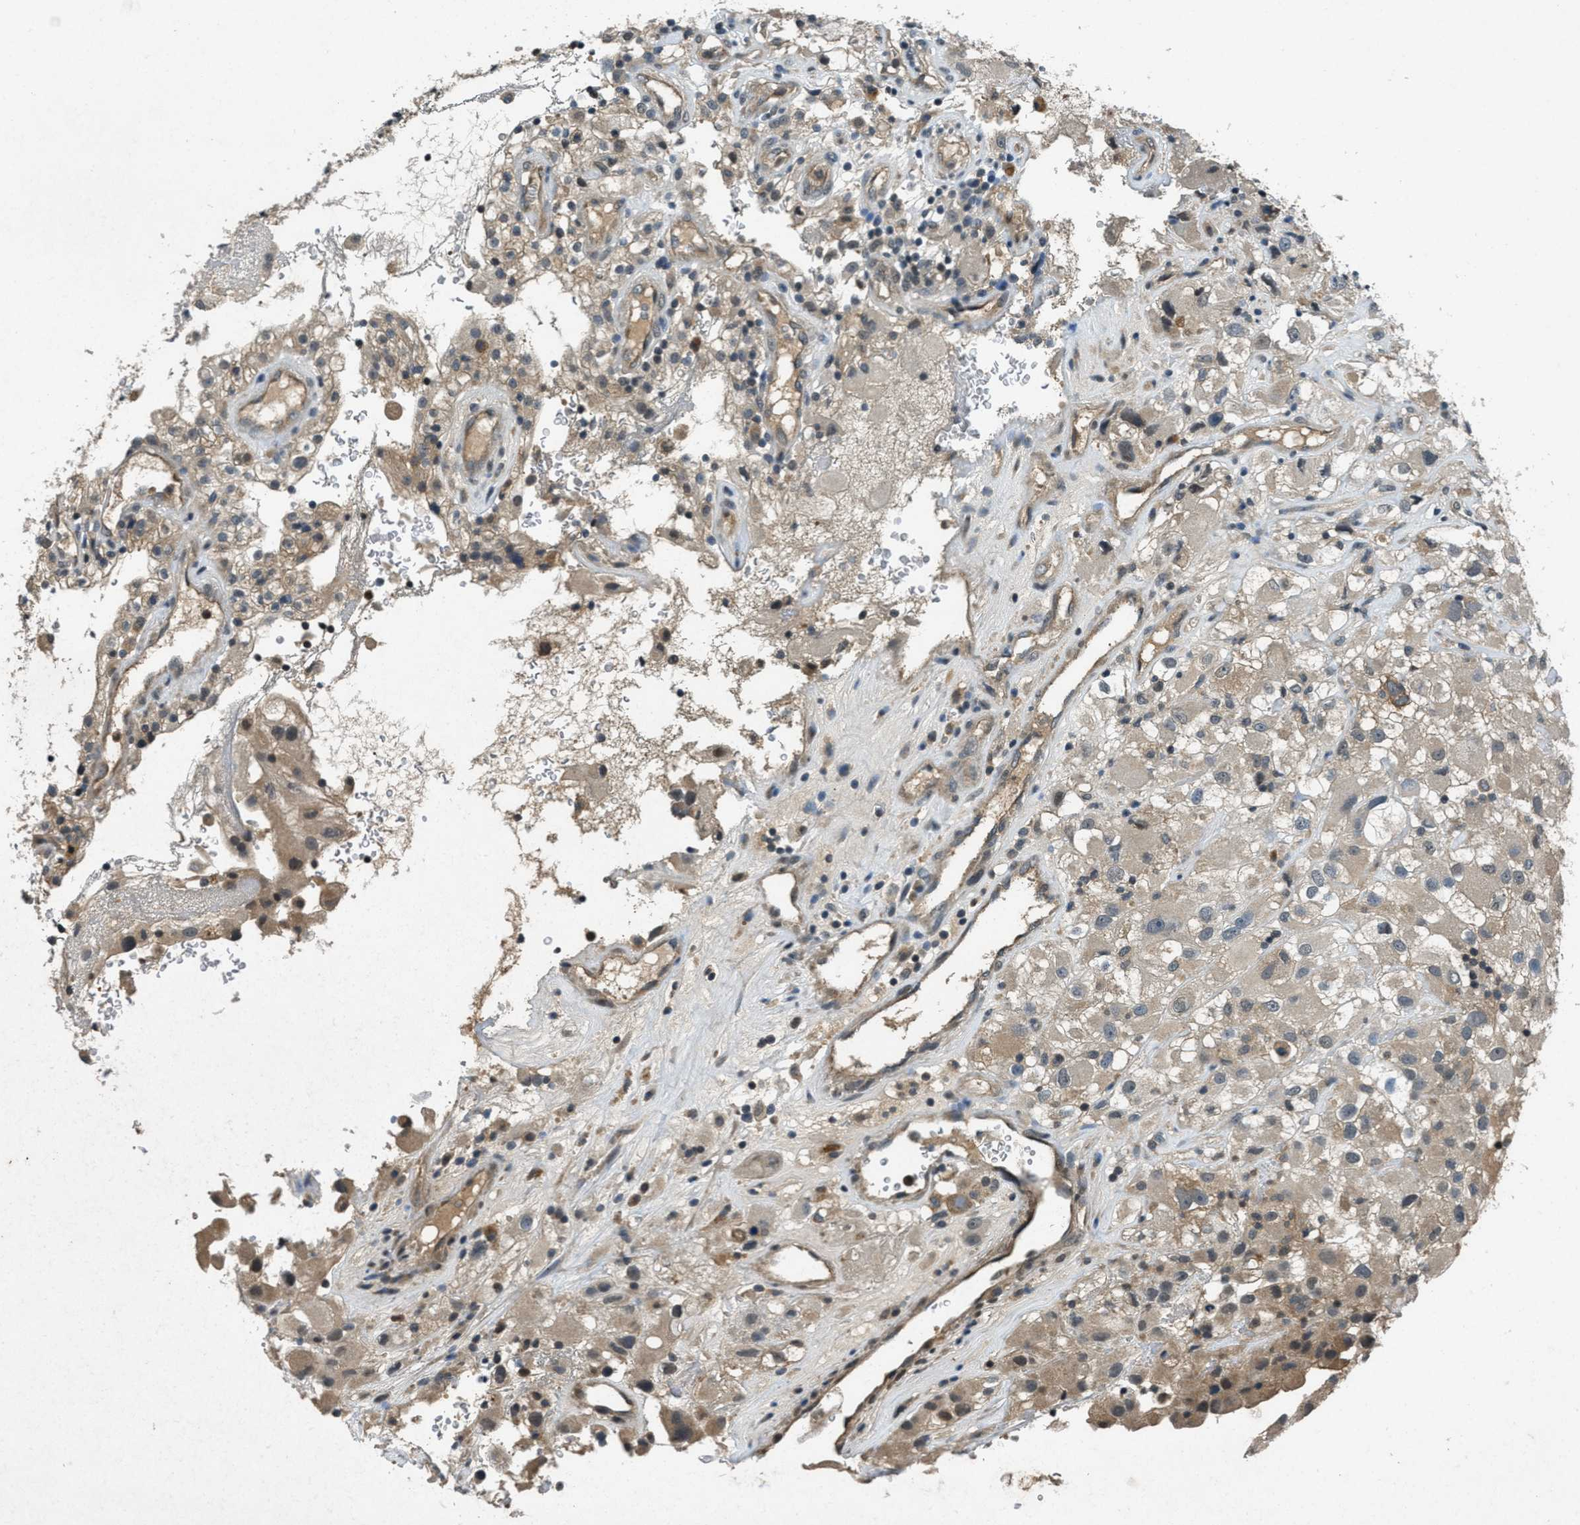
{"staining": {"intensity": "weak", "quantity": "<25%", "location": "cytoplasmic/membranous"}, "tissue": "renal cancer", "cell_type": "Tumor cells", "image_type": "cancer", "snomed": [{"axis": "morphology", "description": "Adenocarcinoma, NOS"}, {"axis": "topography", "description": "Kidney"}], "caption": "DAB (3,3'-diaminobenzidine) immunohistochemical staining of adenocarcinoma (renal) exhibits no significant expression in tumor cells.", "gene": "DUSP6", "patient": {"sex": "female", "age": 52}}